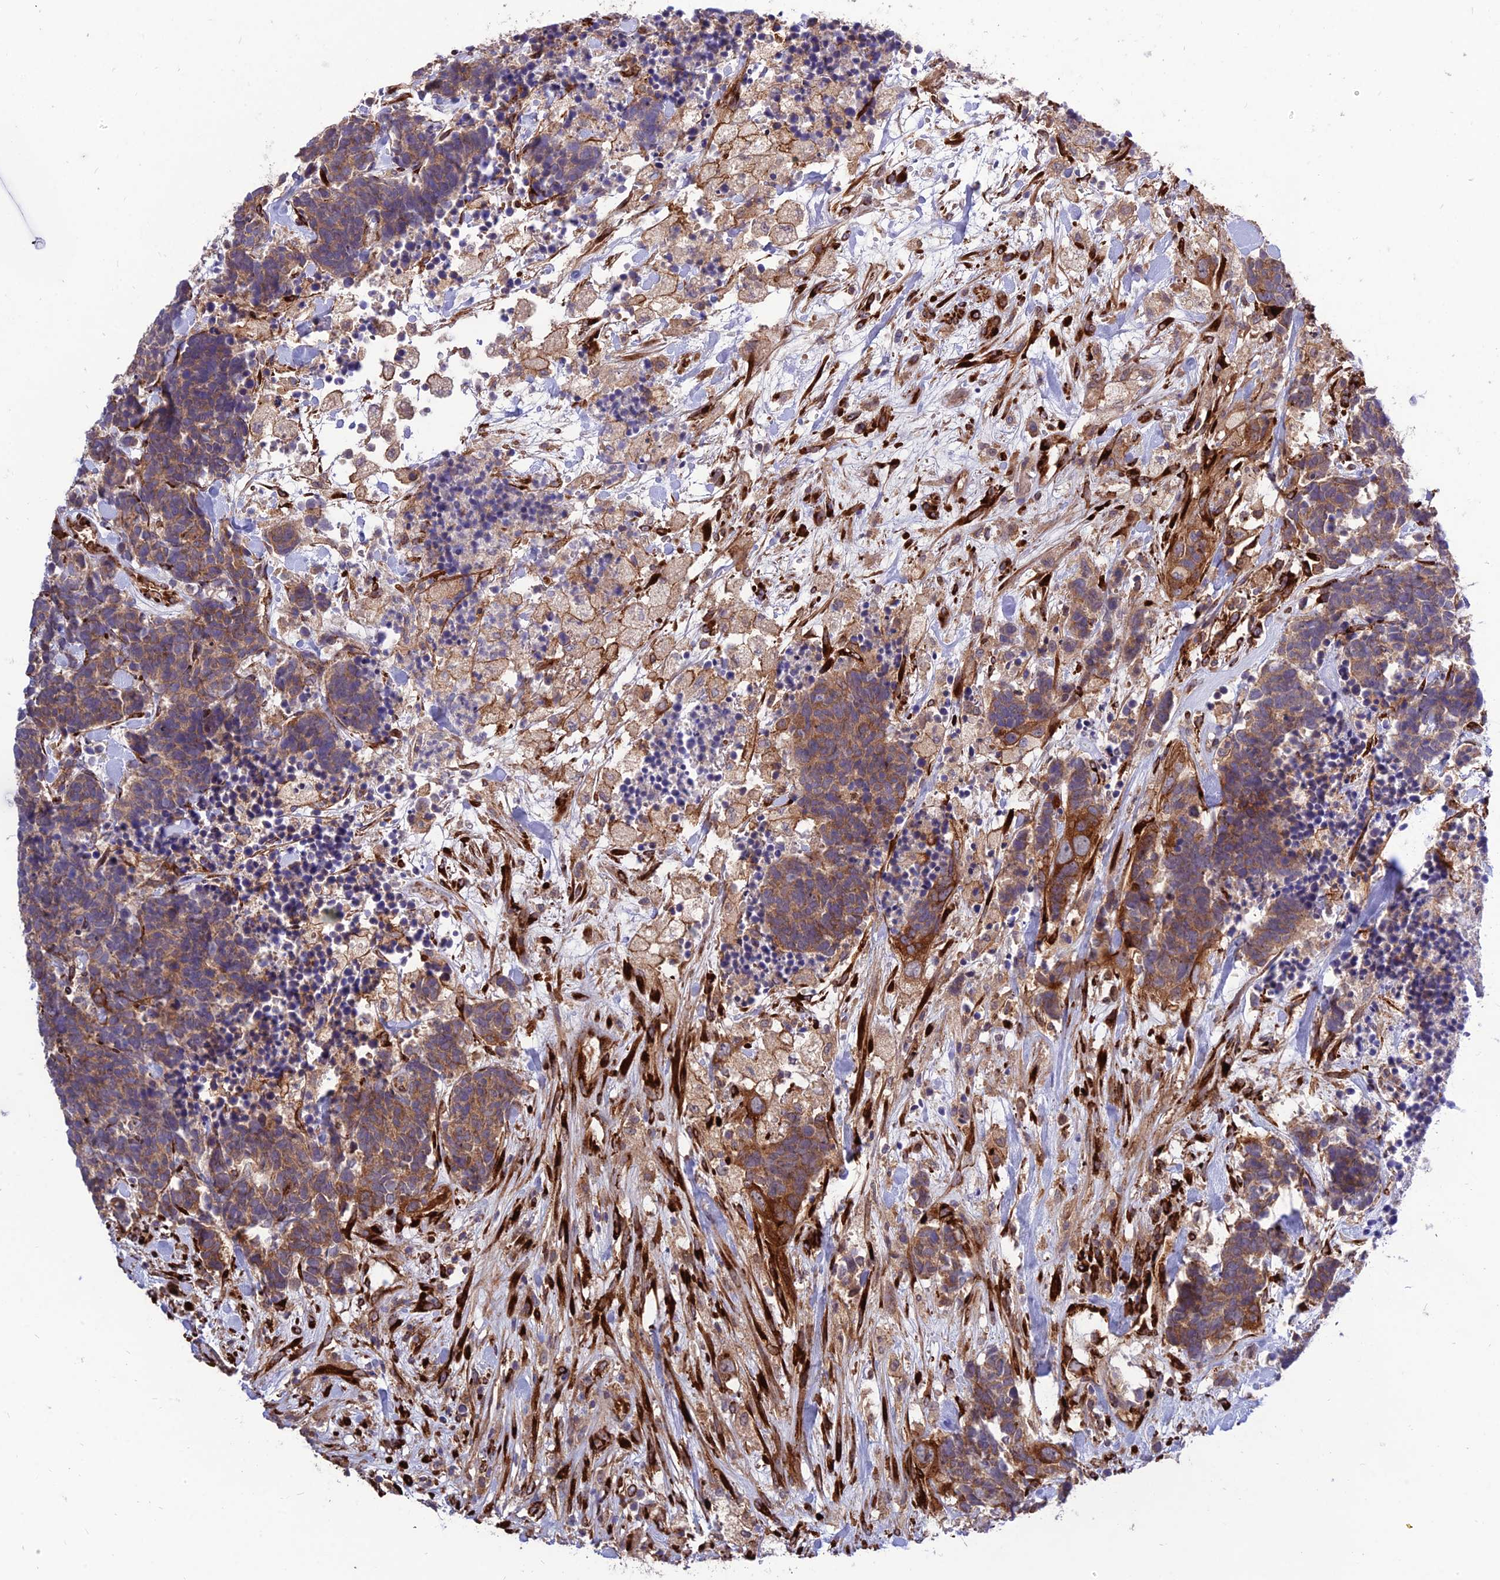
{"staining": {"intensity": "moderate", "quantity": ">75%", "location": "cytoplasmic/membranous"}, "tissue": "carcinoid", "cell_type": "Tumor cells", "image_type": "cancer", "snomed": [{"axis": "morphology", "description": "Carcinoma, NOS"}, {"axis": "morphology", "description": "Carcinoid, malignant, NOS"}, {"axis": "topography", "description": "Prostate"}], "caption": "Brown immunohistochemical staining in carcinoma demonstrates moderate cytoplasmic/membranous positivity in approximately >75% of tumor cells.", "gene": "CRTAP", "patient": {"sex": "male", "age": 57}}